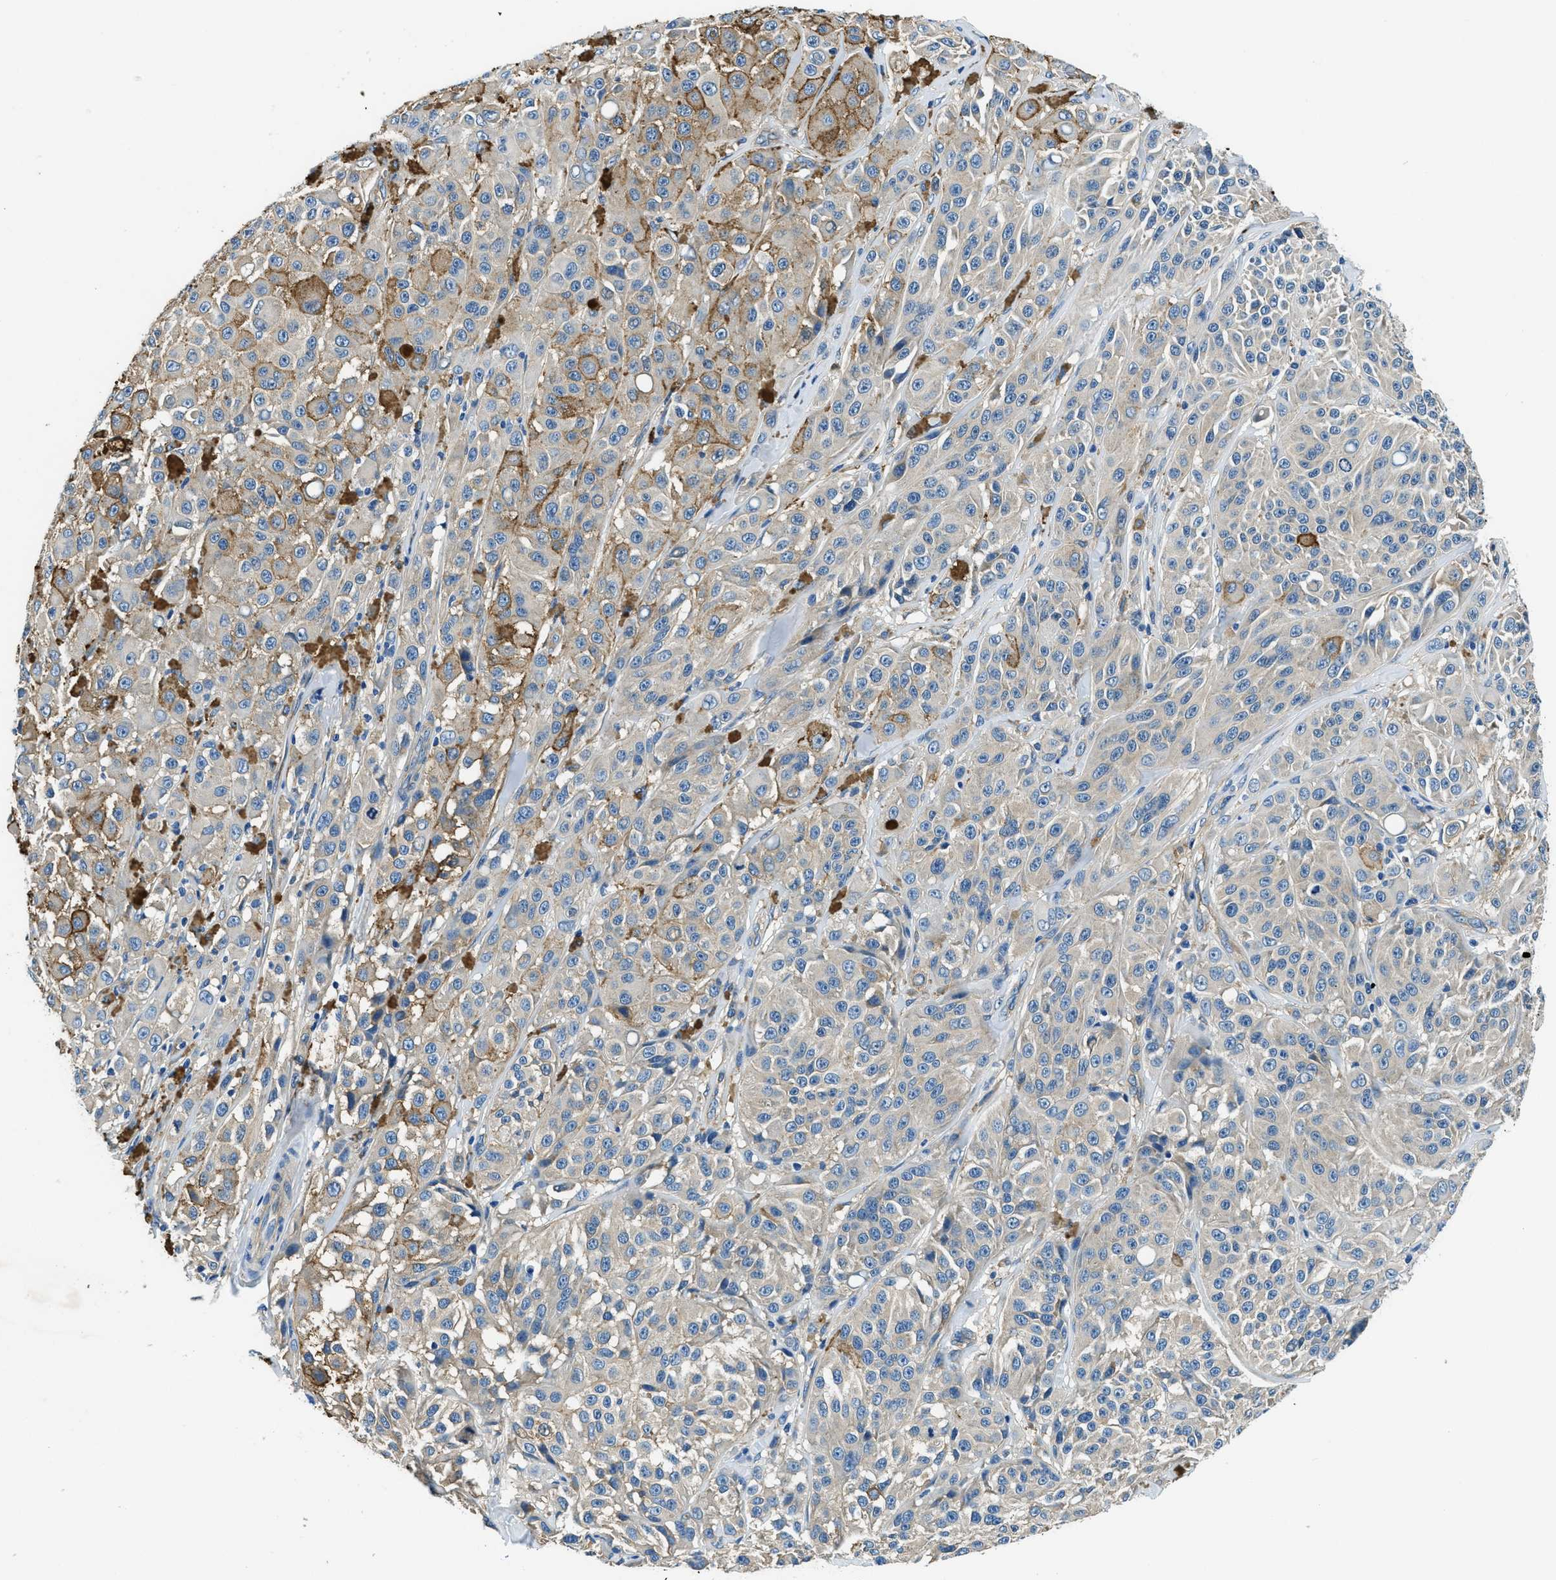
{"staining": {"intensity": "moderate", "quantity": "<25%", "location": "cytoplasmic/membranous"}, "tissue": "melanoma", "cell_type": "Tumor cells", "image_type": "cancer", "snomed": [{"axis": "morphology", "description": "Malignant melanoma, NOS"}, {"axis": "topography", "description": "Skin"}], "caption": "Tumor cells demonstrate low levels of moderate cytoplasmic/membranous expression in about <25% of cells in human malignant melanoma.", "gene": "TWF1", "patient": {"sex": "male", "age": 84}}